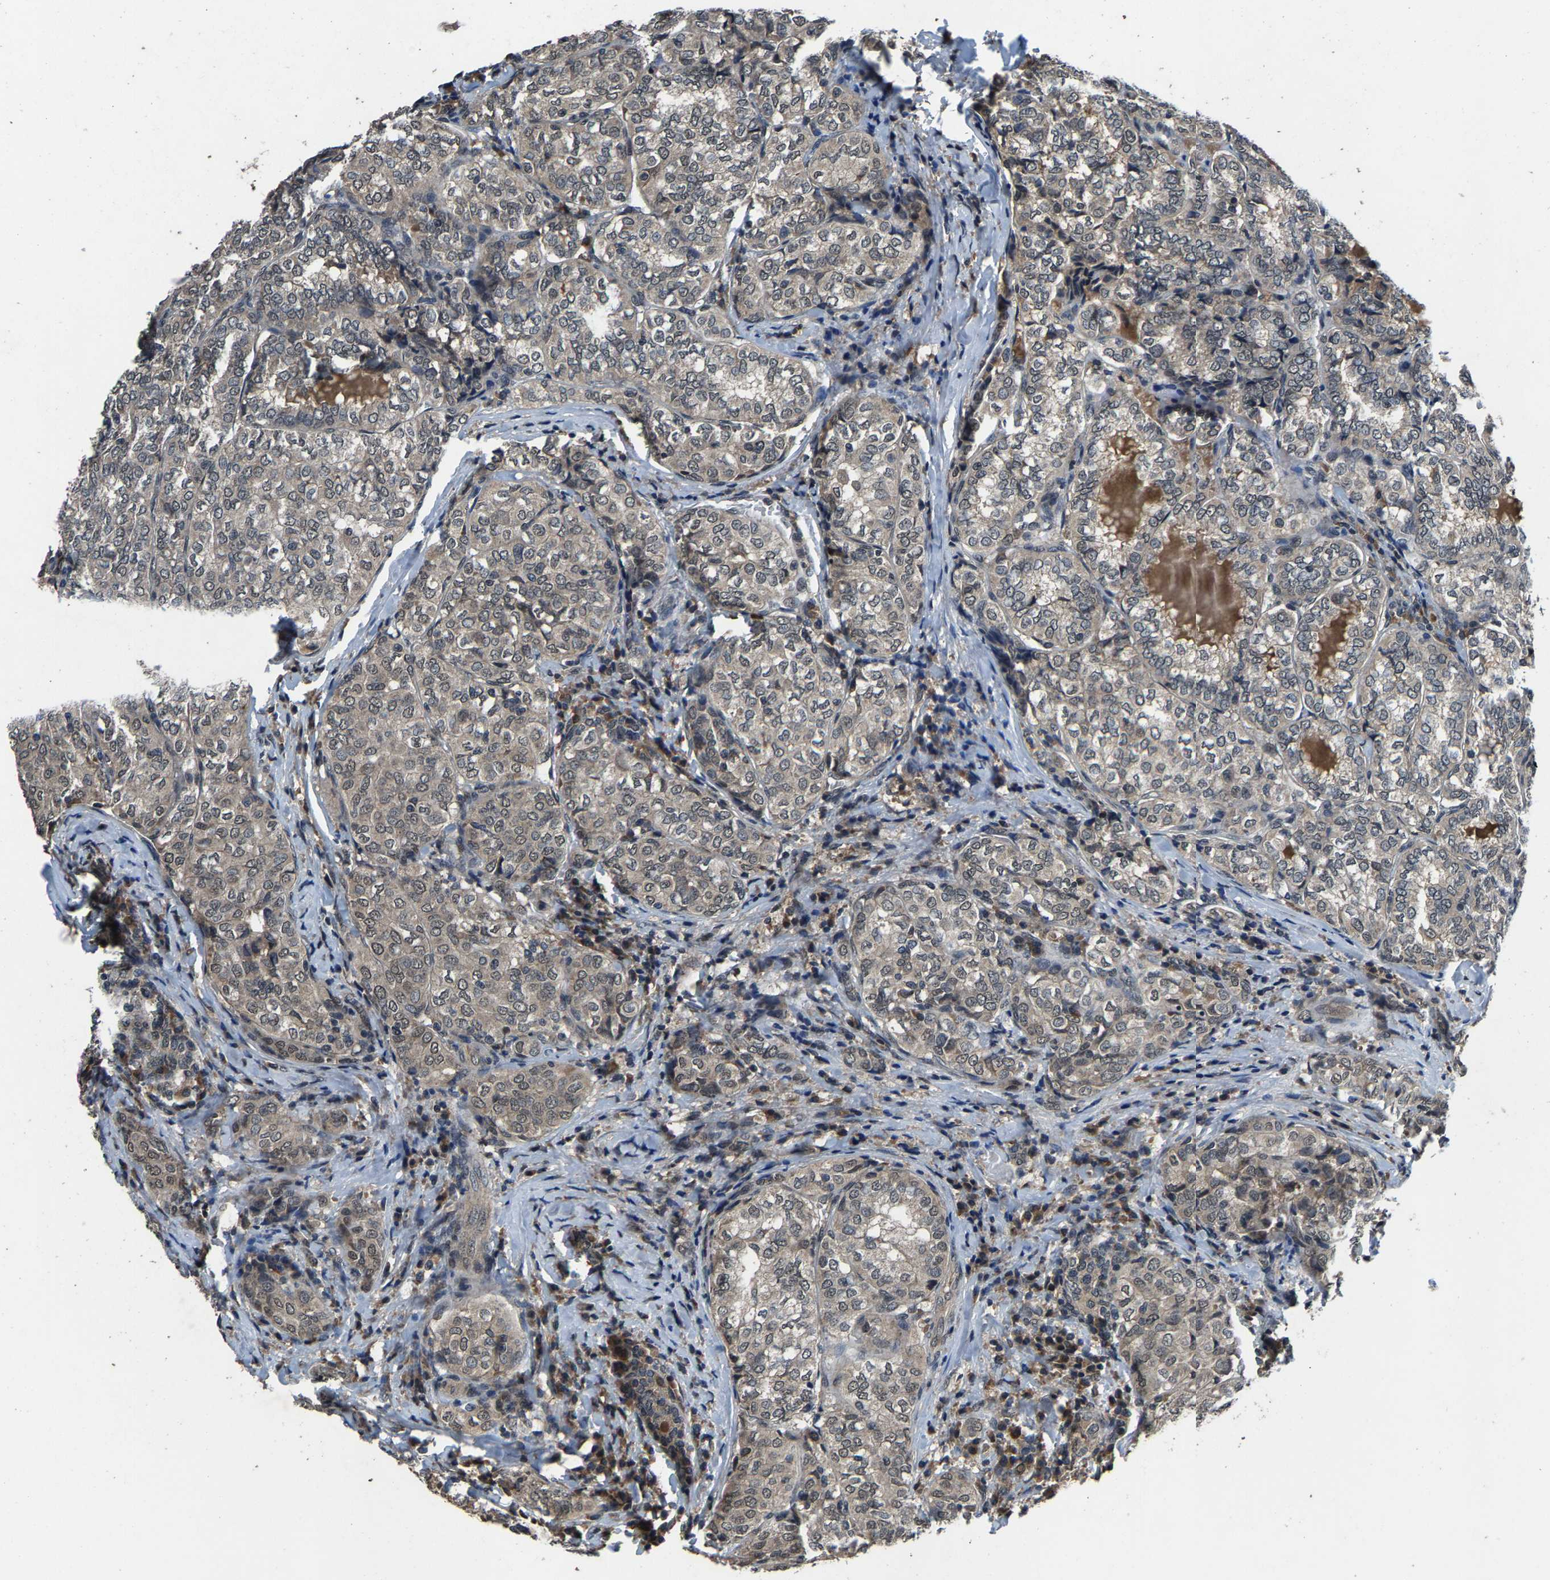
{"staining": {"intensity": "weak", "quantity": ">75%", "location": "cytoplasmic/membranous,nuclear"}, "tissue": "thyroid cancer", "cell_type": "Tumor cells", "image_type": "cancer", "snomed": [{"axis": "morphology", "description": "Normal tissue, NOS"}, {"axis": "morphology", "description": "Papillary adenocarcinoma, NOS"}, {"axis": "topography", "description": "Thyroid gland"}], "caption": "Protein staining by immunohistochemistry (IHC) demonstrates weak cytoplasmic/membranous and nuclear expression in approximately >75% of tumor cells in thyroid cancer (papillary adenocarcinoma).", "gene": "HUWE1", "patient": {"sex": "female", "age": 30}}